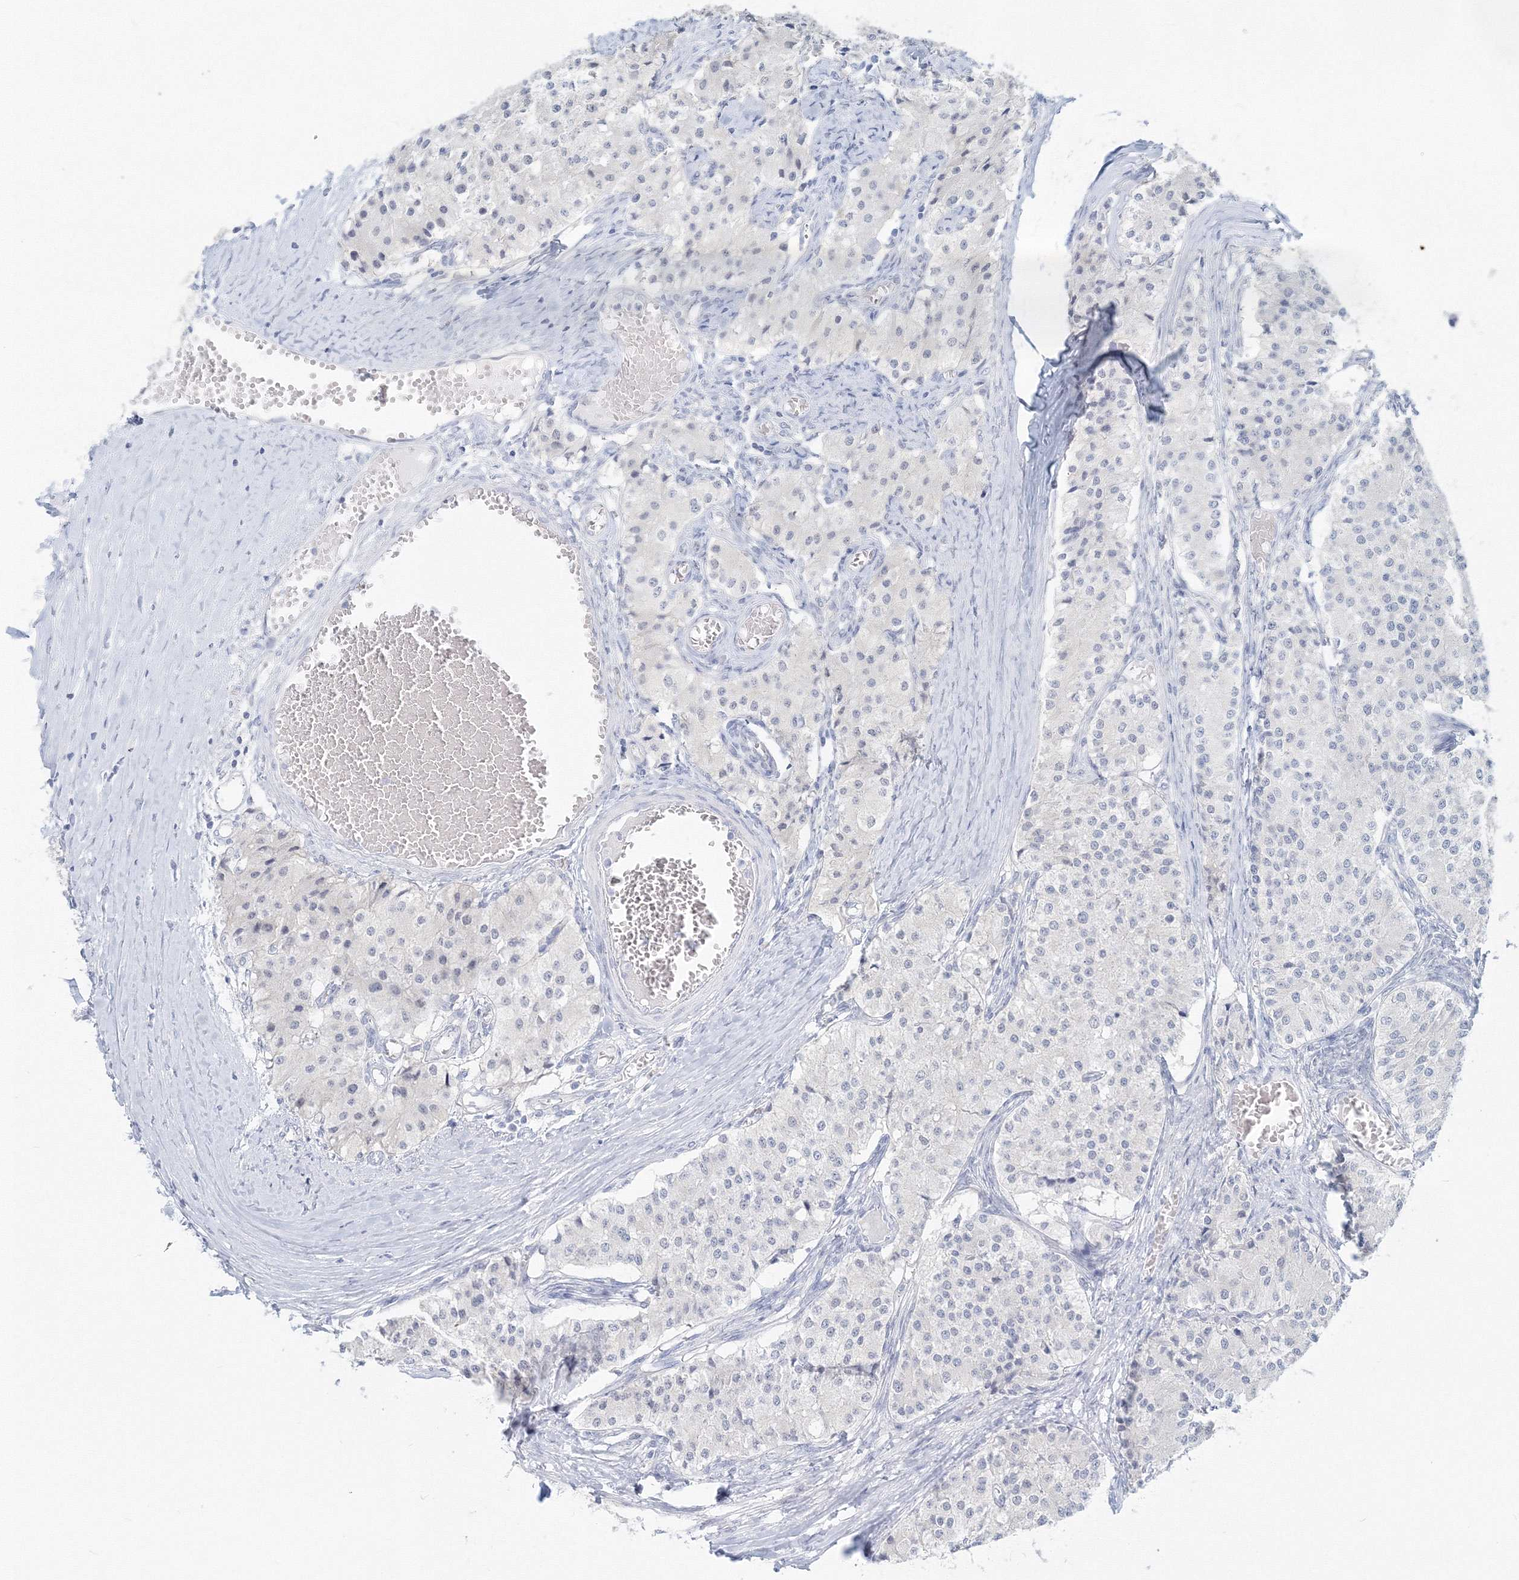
{"staining": {"intensity": "negative", "quantity": "none", "location": "none"}, "tissue": "carcinoid", "cell_type": "Tumor cells", "image_type": "cancer", "snomed": [{"axis": "morphology", "description": "Carcinoid, malignant, NOS"}, {"axis": "topography", "description": "Colon"}], "caption": "Histopathology image shows no significant protein expression in tumor cells of carcinoid.", "gene": "VSIG1", "patient": {"sex": "female", "age": 52}}